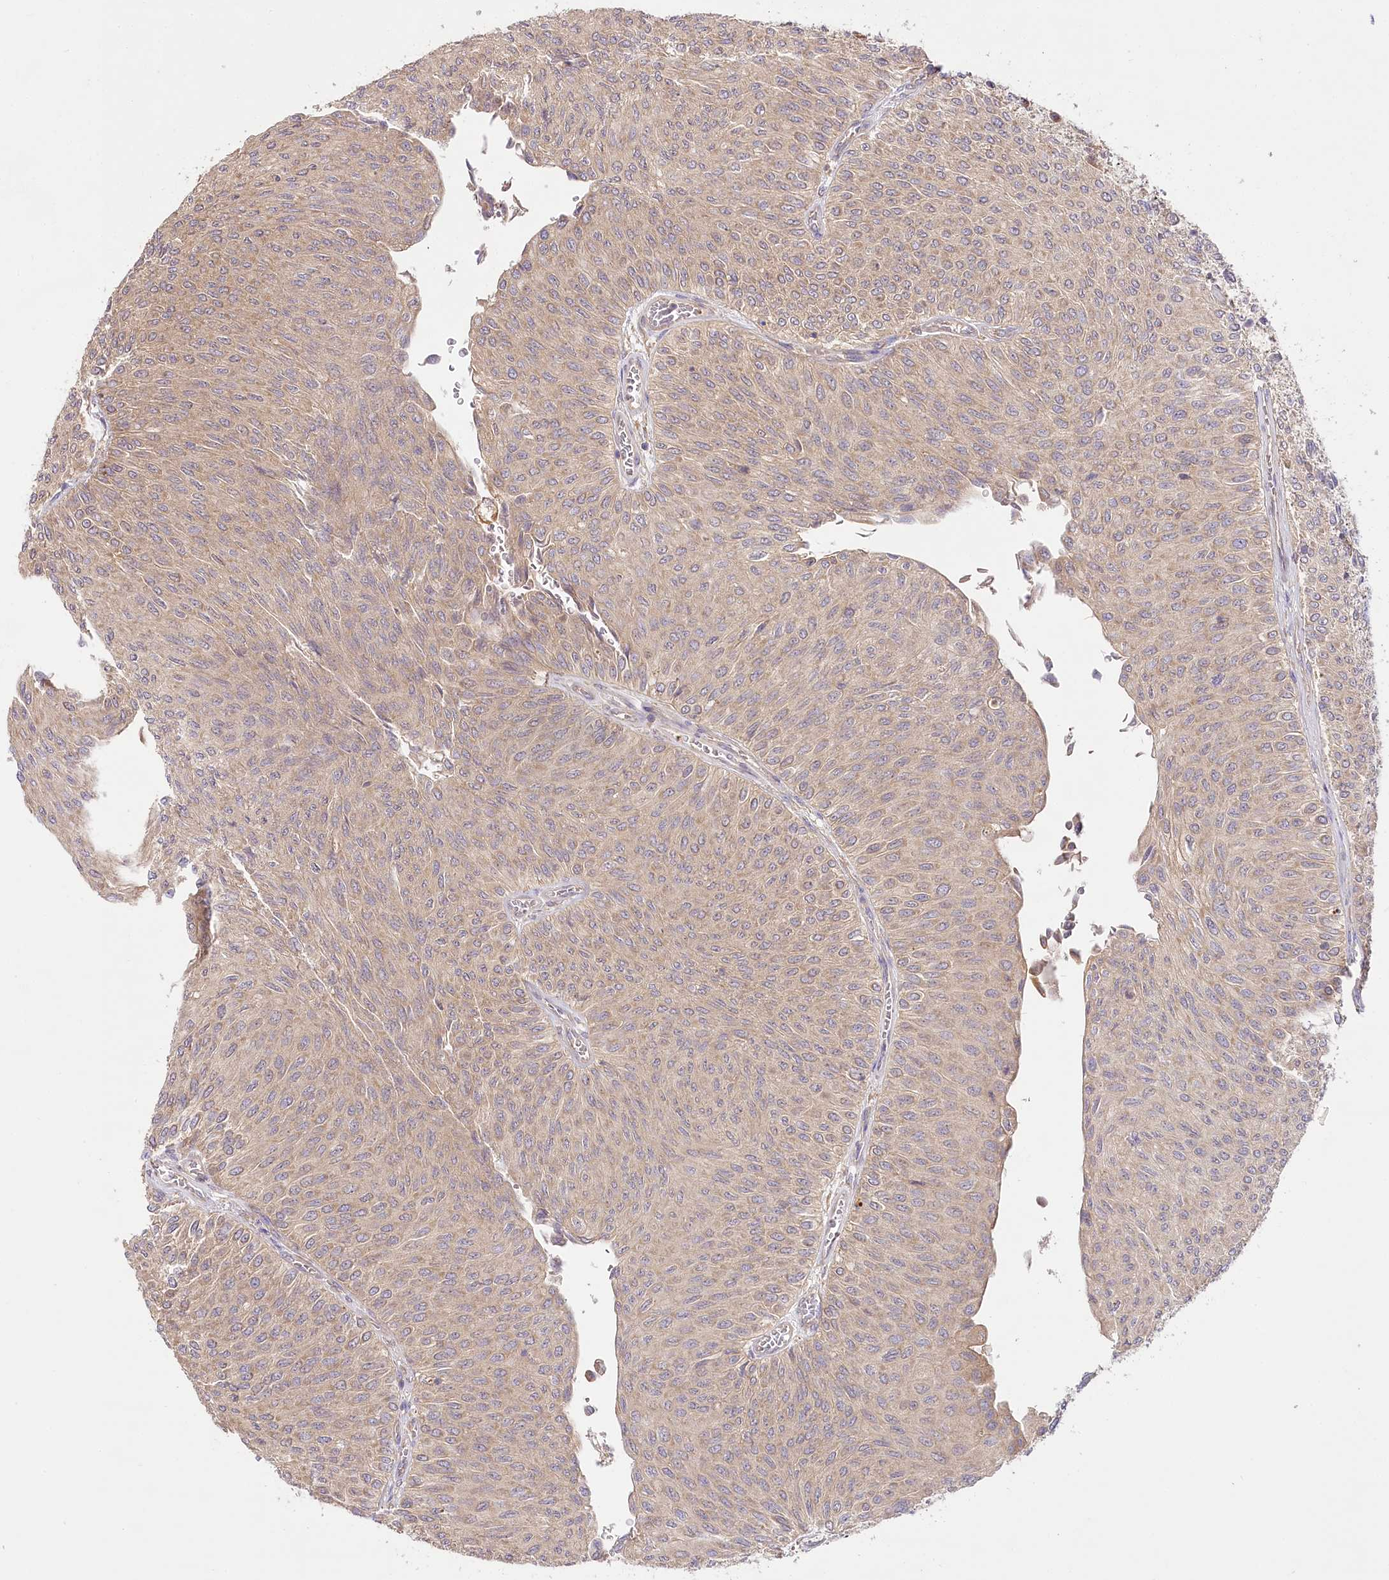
{"staining": {"intensity": "weak", "quantity": ">75%", "location": "cytoplasmic/membranous"}, "tissue": "urothelial cancer", "cell_type": "Tumor cells", "image_type": "cancer", "snomed": [{"axis": "morphology", "description": "Urothelial carcinoma, Low grade"}, {"axis": "topography", "description": "Urinary bladder"}], "caption": "Low-grade urothelial carcinoma stained with immunohistochemistry (IHC) displays weak cytoplasmic/membranous positivity in about >75% of tumor cells. The protein of interest is stained brown, and the nuclei are stained in blue (DAB IHC with brightfield microscopy, high magnification).", "gene": "PYROXD1", "patient": {"sex": "male", "age": 78}}